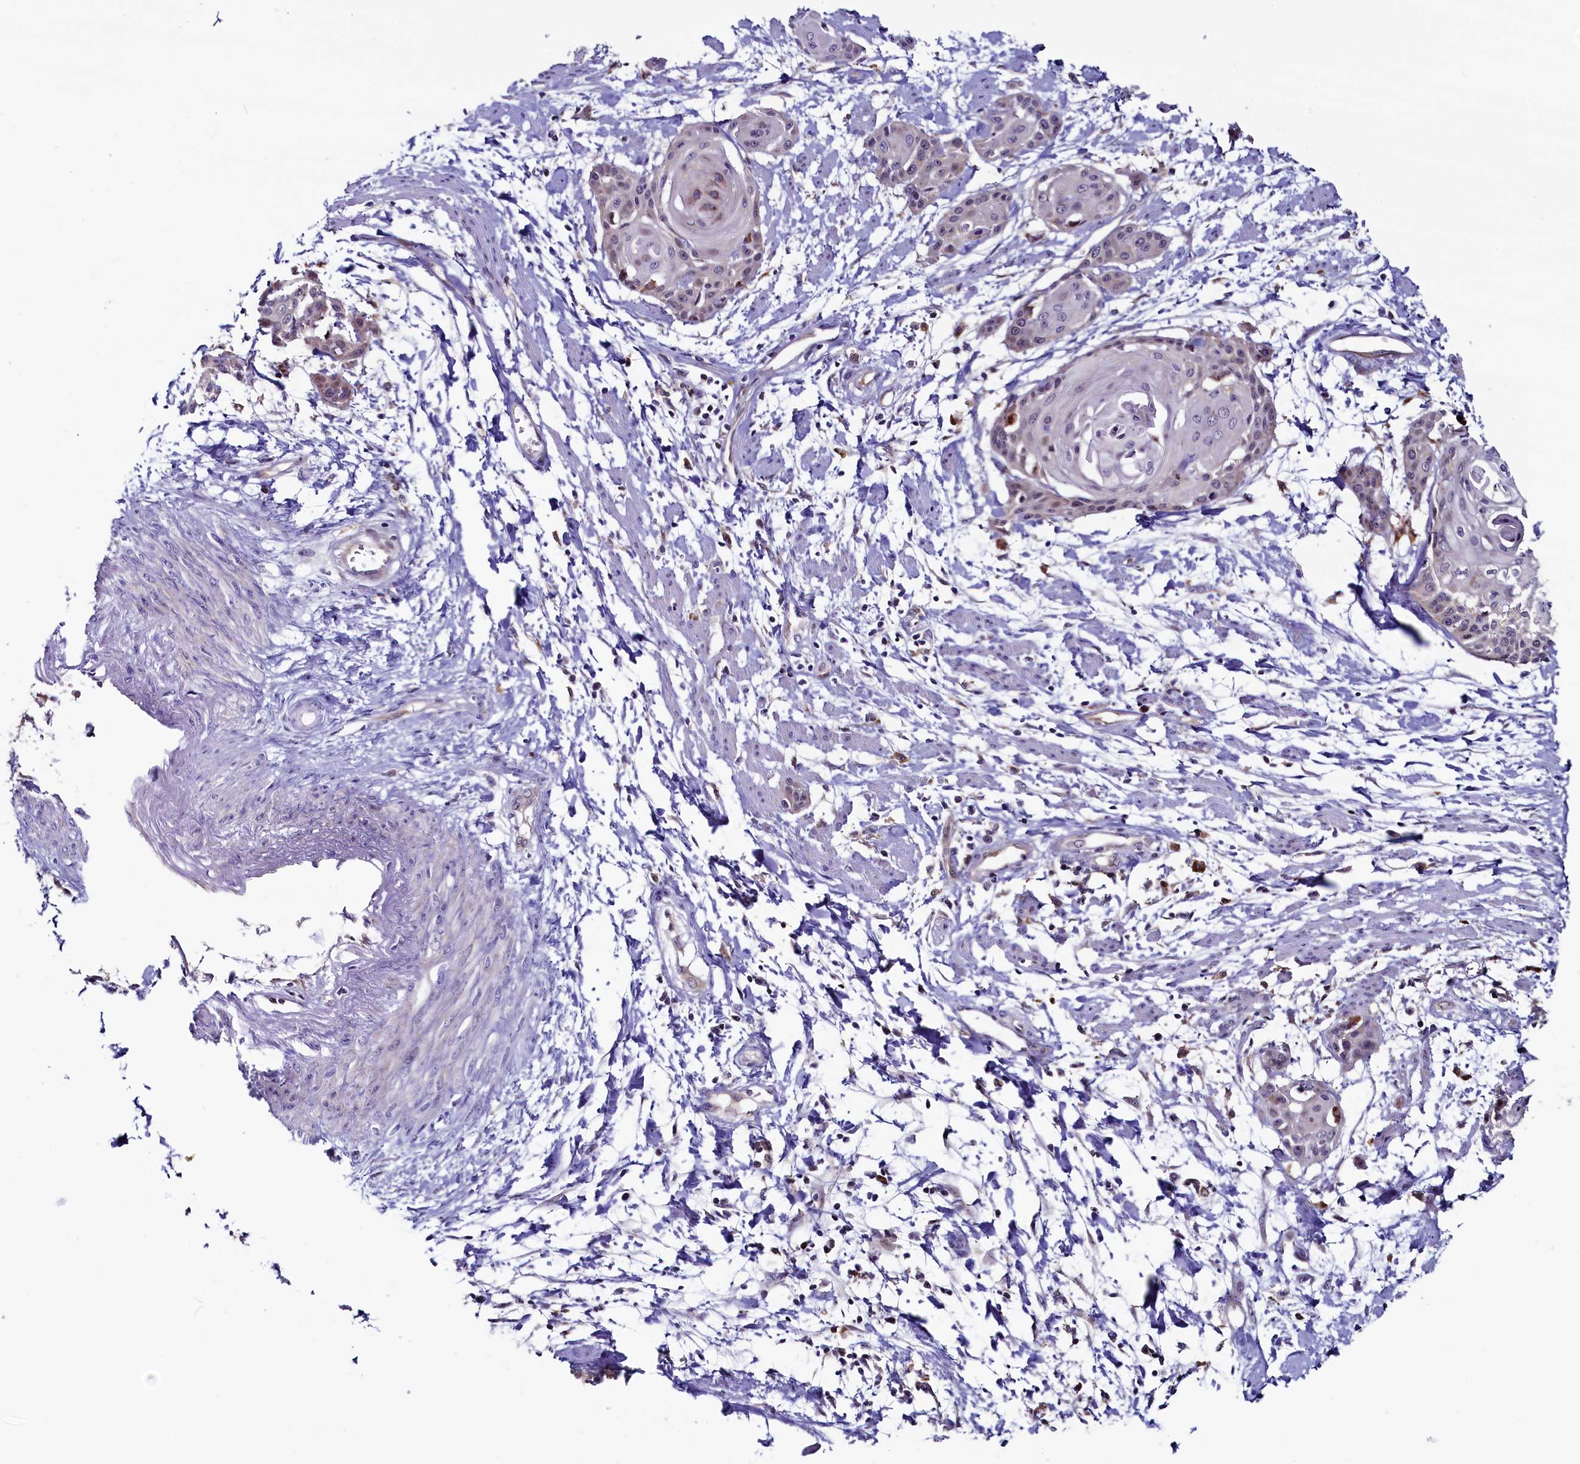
{"staining": {"intensity": "weak", "quantity": "<25%", "location": "cytoplasmic/membranous"}, "tissue": "cervical cancer", "cell_type": "Tumor cells", "image_type": "cancer", "snomed": [{"axis": "morphology", "description": "Squamous cell carcinoma, NOS"}, {"axis": "topography", "description": "Cervix"}], "caption": "Immunohistochemistry (IHC) photomicrograph of neoplastic tissue: cervical cancer stained with DAB (3,3'-diaminobenzidine) exhibits no significant protein expression in tumor cells. (DAB immunohistochemistry (IHC) with hematoxylin counter stain).", "gene": "CIAPIN1", "patient": {"sex": "female", "age": 57}}